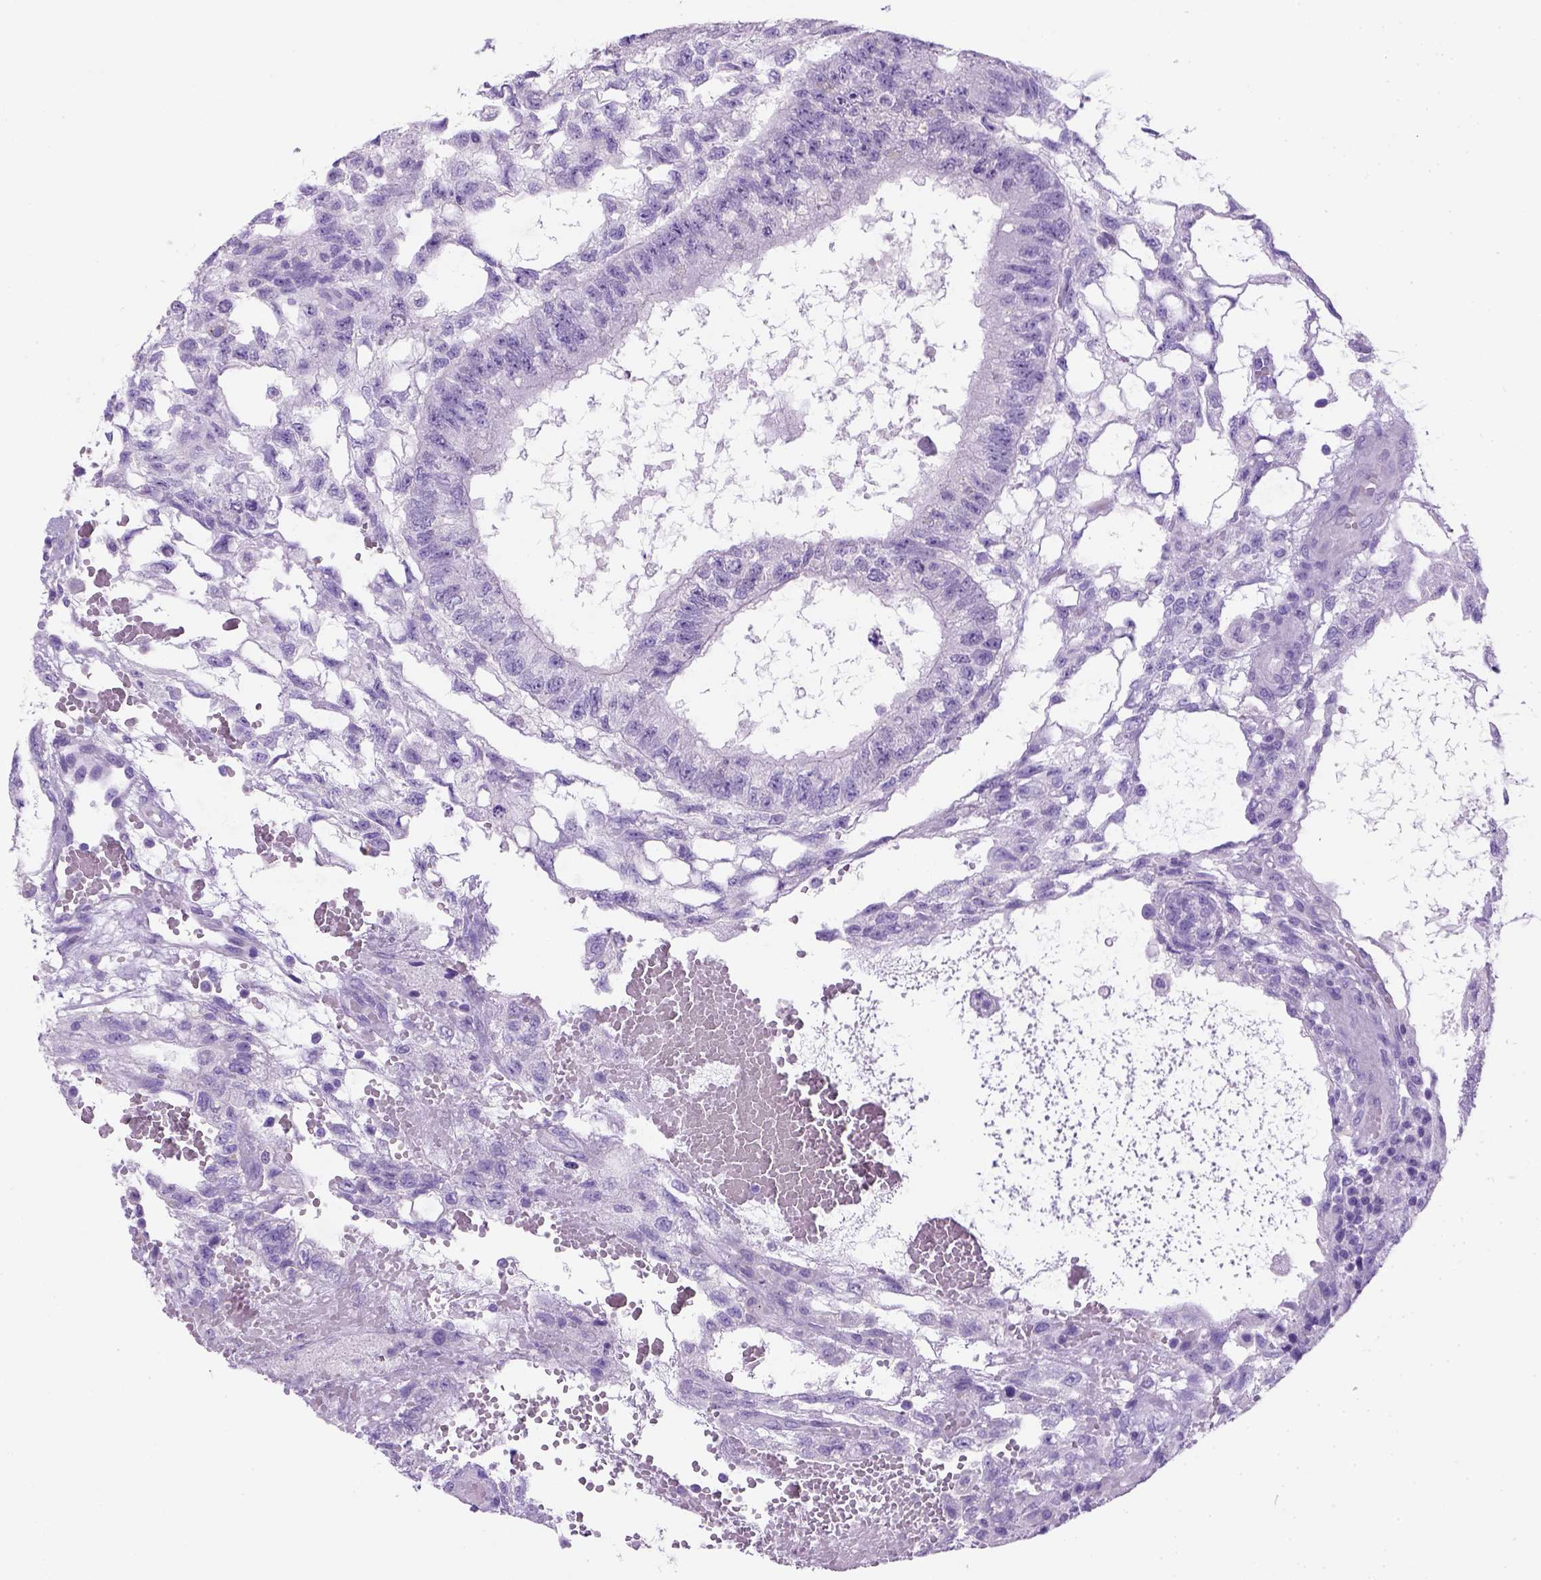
{"staining": {"intensity": "negative", "quantity": "none", "location": "none"}, "tissue": "testis cancer", "cell_type": "Tumor cells", "image_type": "cancer", "snomed": [{"axis": "morphology", "description": "Carcinoma, Embryonal, NOS"}, {"axis": "topography", "description": "Testis"}], "caption": "There is no significant expression in tumor cells of testis cancer.", "gene": "KRT71", "patient": {"sex": "male", "age": 32}}